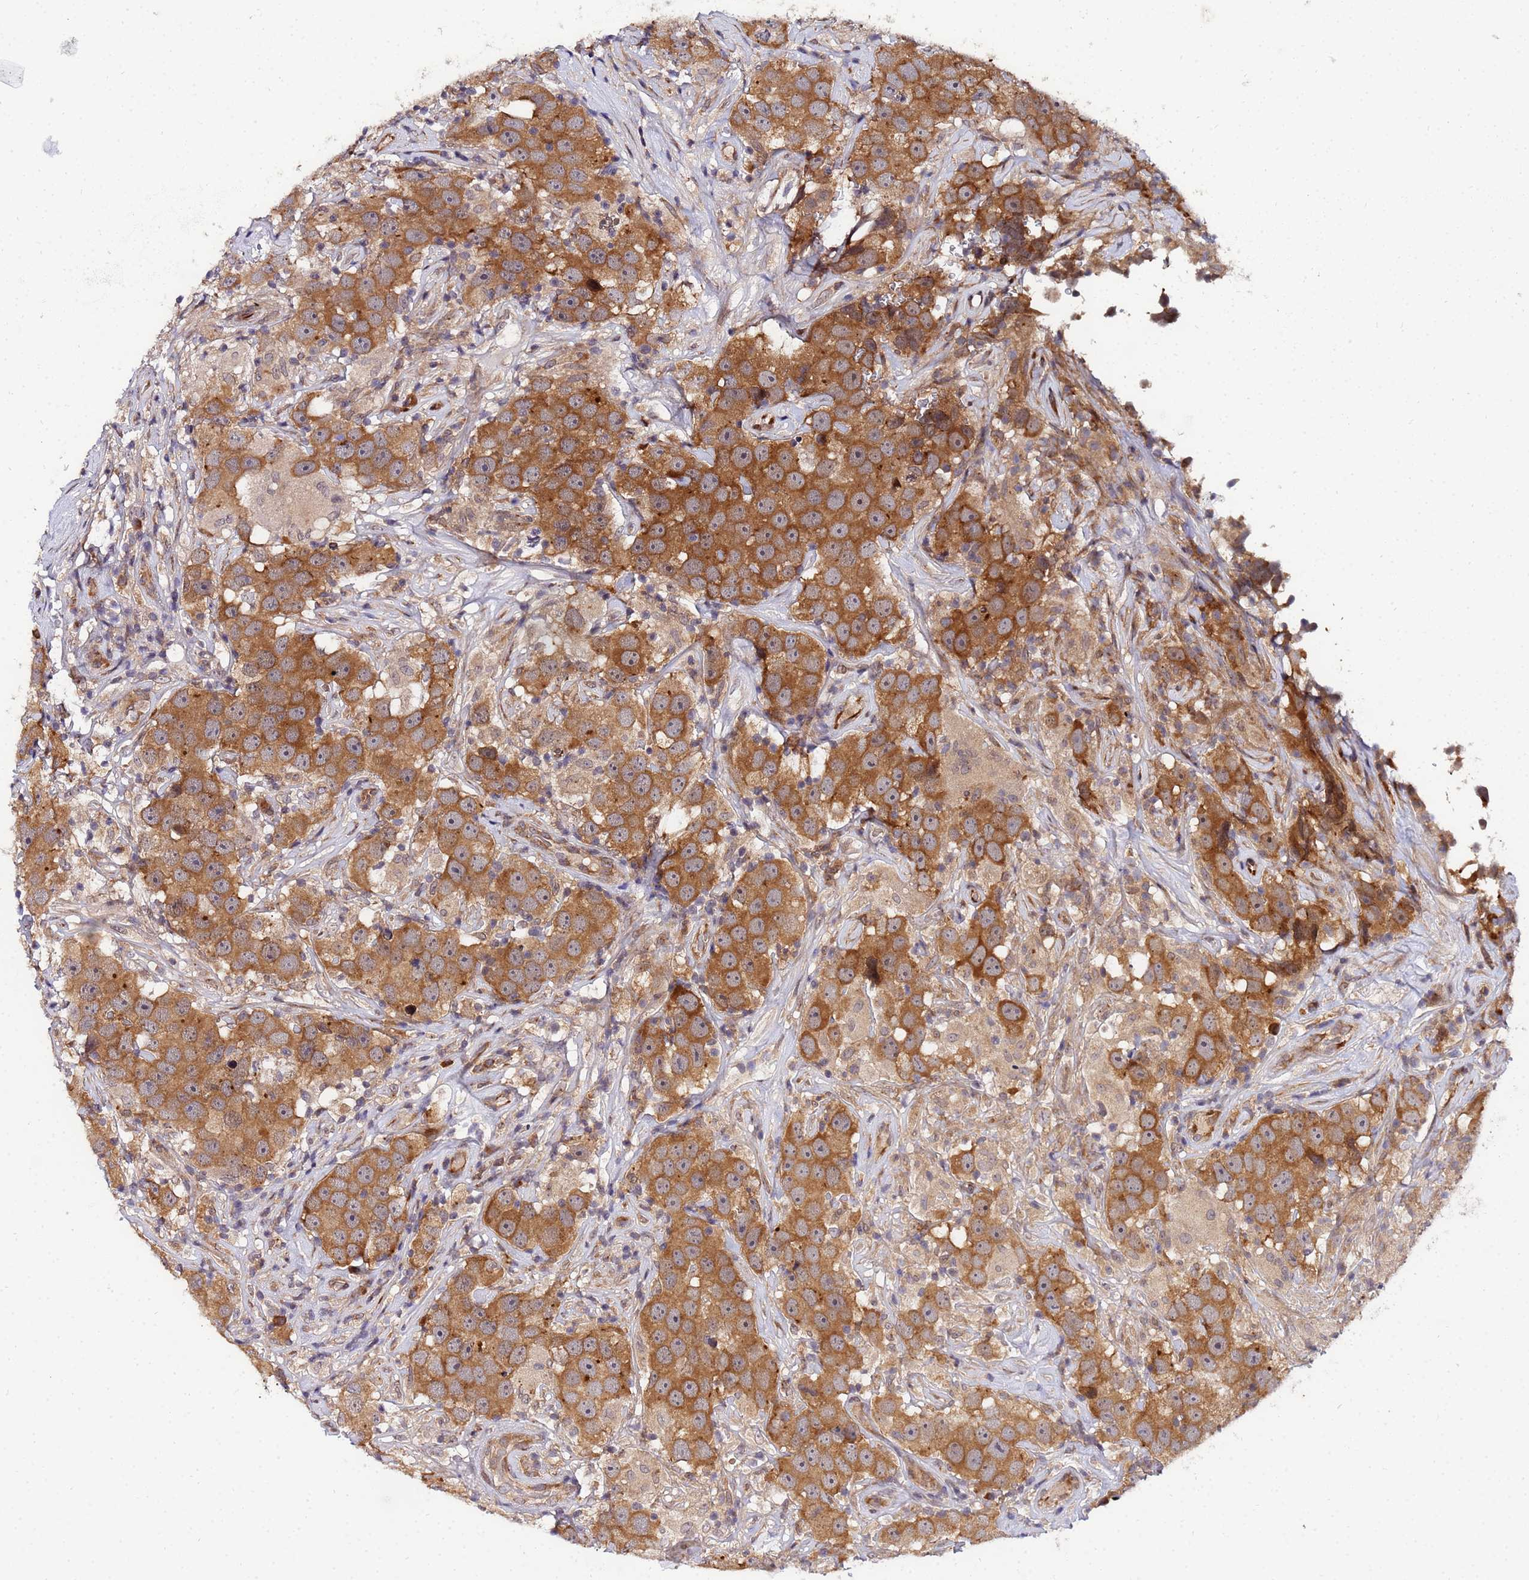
{"staining": {"intensity": "moderate", "quantity": ">75%", "location": "cytoplasmic/membranous"}, "tissue": "testis cancer", "cell_type": "Tumor cells", "image_type": "cancer", "snomed": [{"axis": "morphology", "description": "Seminoma, NOS"}, {"axis": "topography", "description": "Testis"}], "caption": "Brown immunohistochemical staining in human testis cancer demonstrates moderate cytoplasmic/membranous positivity in approximately >75% of tumor cells. Immunohistochemistry (ihc) stains the protein in brown and the nuclei are stained blue.", "gene": "UNC93B1", "patient": {"sex": "male", "age": 49}}